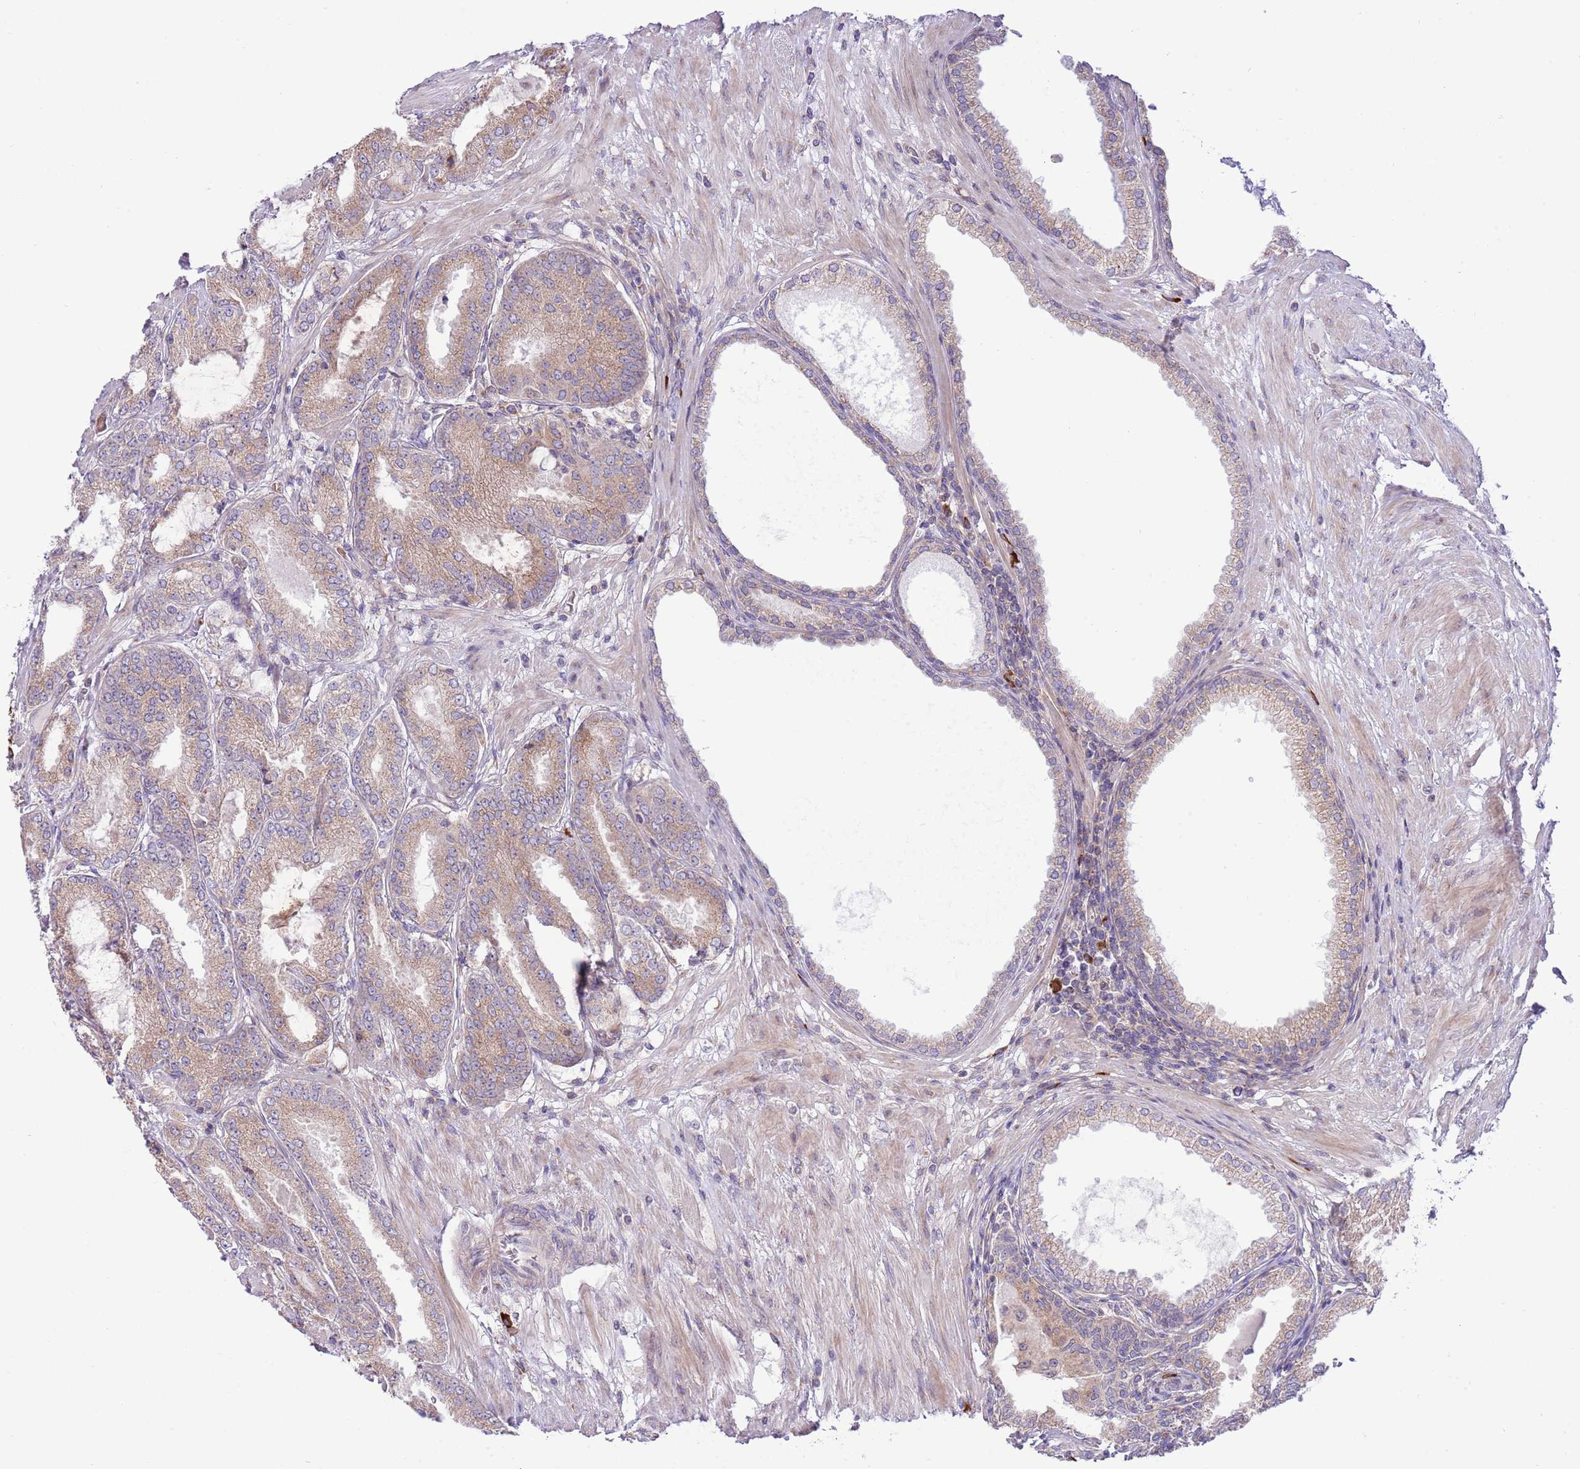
{"staining": {"intensity": "moderate", "quantity": "25%-75%", "location": "cytoplasmic/membranous"}, "tissue": "prostate cancer", "cell_type": "Tumor cells", "image_type": "cancer", "snomed": [{"axis": "morphology", "description": "Adenocarcinoma, High grade"}, {"axis": "topography", "description": "Prostate"}], "caption": "Moderate cytoplasmic/membranous expression for a protein is present in about 25%-75% of tumor cells of prostate high-grade adenocarcinoma using IHC.", "gene": "DAND5", "patient": {"sex": "male", "age": 71}}